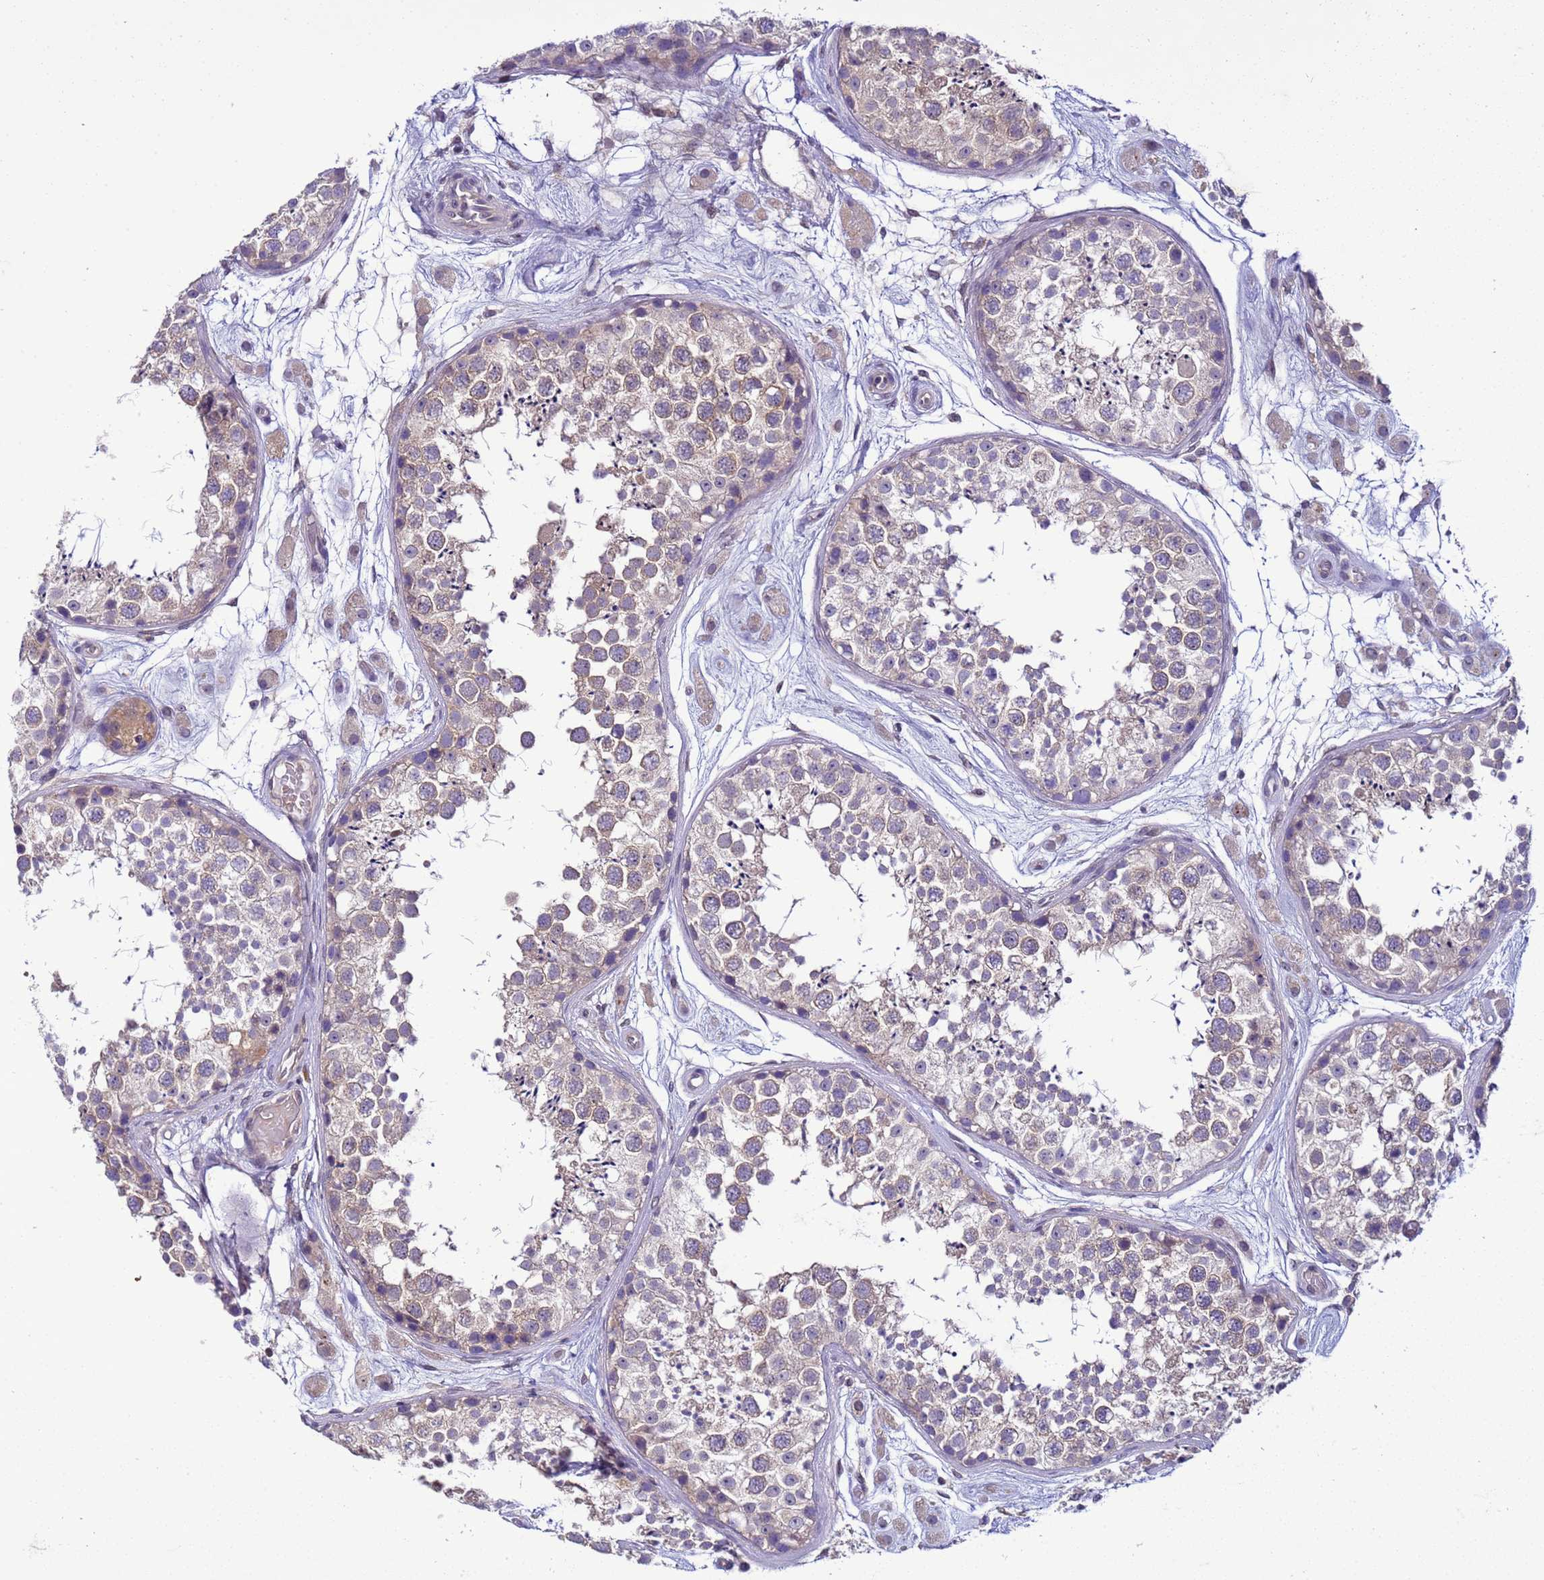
{"staining": {"intensity": "weak", "quantity": "25%-75%", "location": "cytoplasmic/membranous"}, "tissue": "testis", "cell_type": "Cells in seminiferous ducts", "image_type": "normal", "snomed": [{"axis": "morphology", "description": "Normal tissue, NOS"}, {"axis": "topography", "description": "Testis"}], "caption": "The image reveals a brown stain indicating the presence of a protein in the cytoplasmic/membranous of cells in seminiferous ducts in testis. (Stains: DAB in brown, nuclei in blue, Microscopy: brightfield microscopy at high magnification).", "gene": "DDI2", "patient": {"sex": "male", "age": 25}}